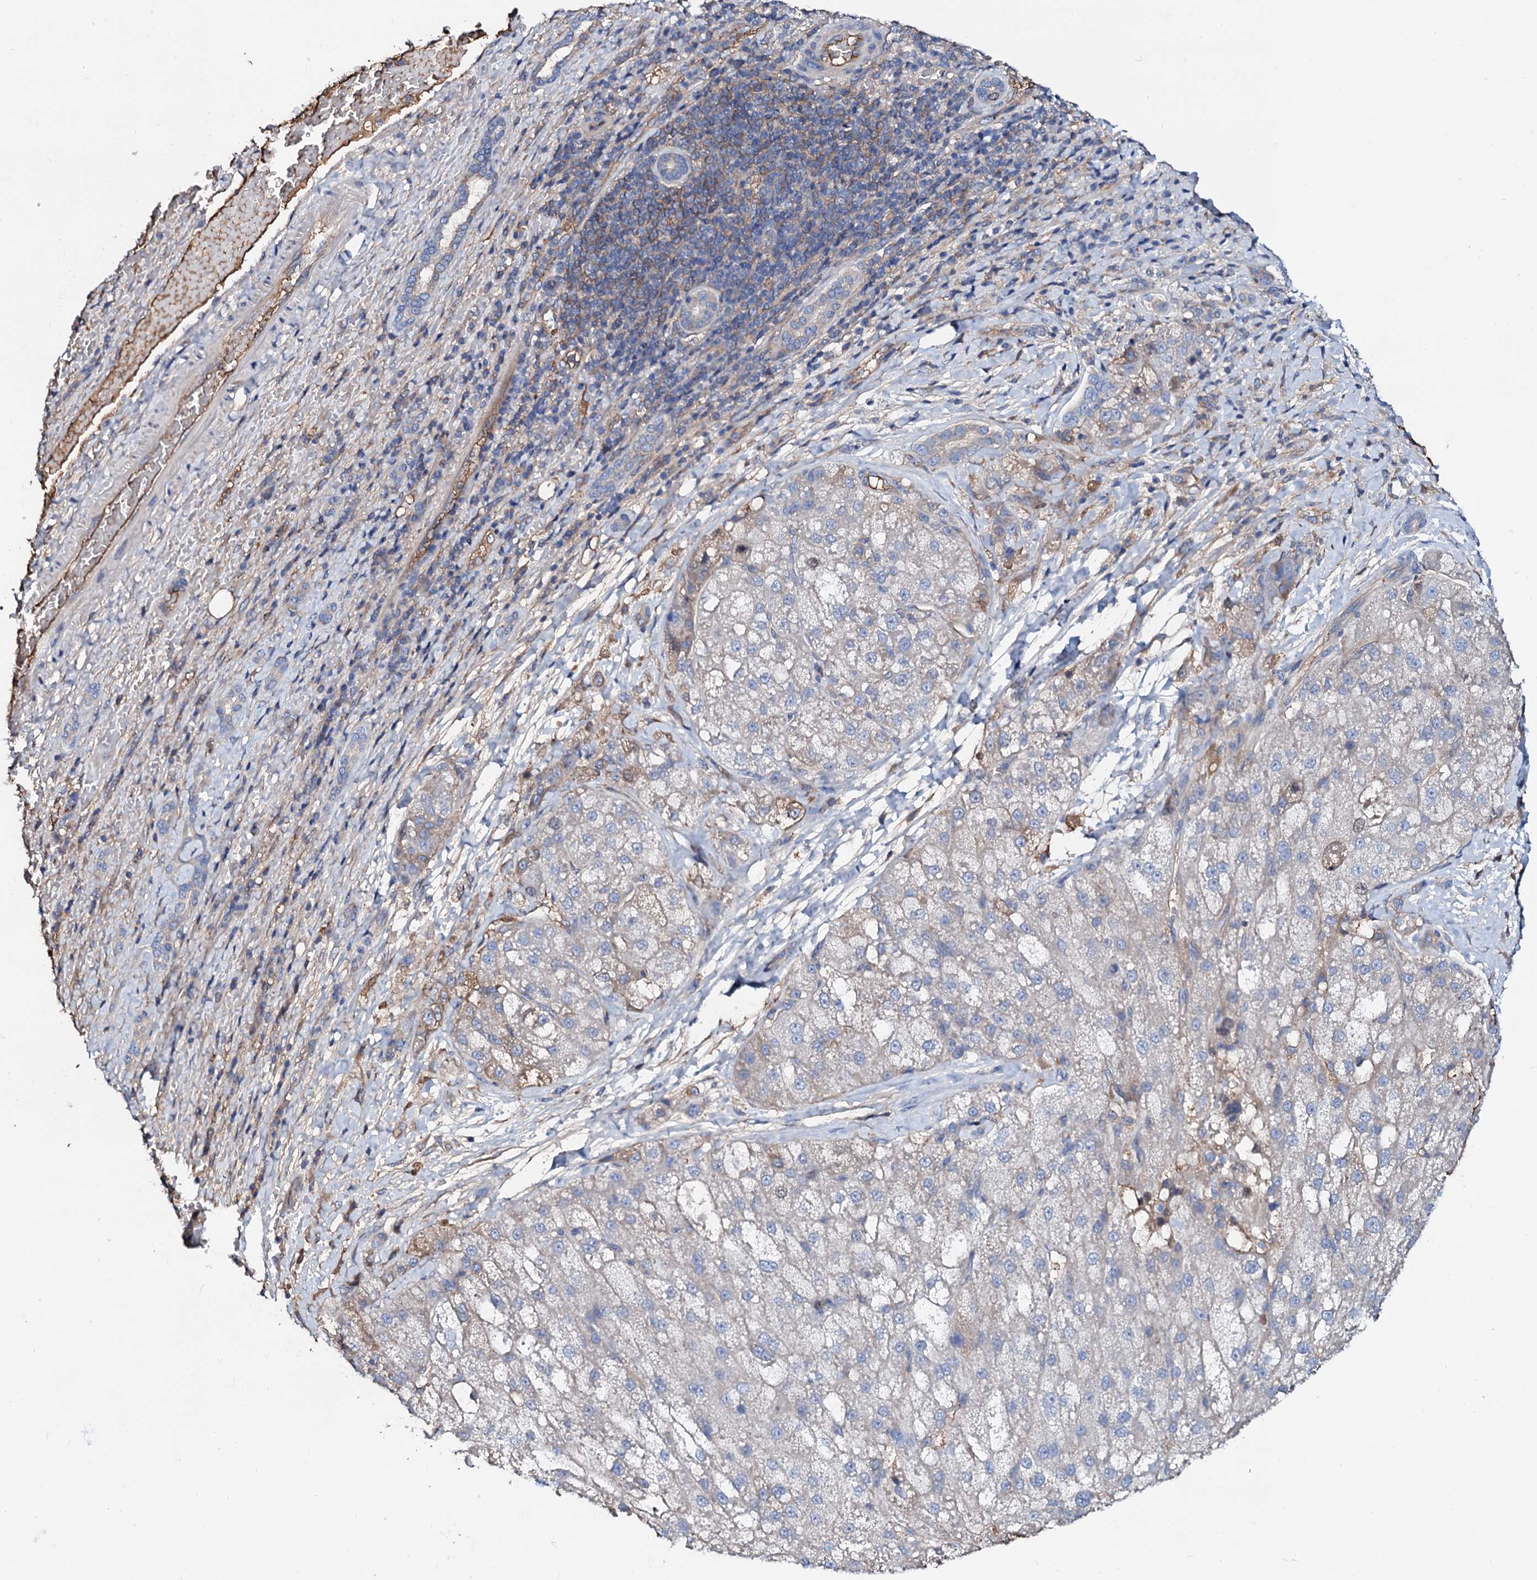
{"staining": {"intensity": "negative", "quantity": "none", "location": "none"}, "tissue": "liver cancer", "cell_type": "Tumor cells", "image_type": "cancer", "snomed": [{"axis": "morphology", "description": "Normal tissue, NOS"}, {"axis": "morphology", "description": "Carcinoma, Hepatocellular, NOS"}, {"axis": "topography", "description": "Liver"}], "caption": "The micrograph displays no significant staining in tumor cells of liver cancer.", "gene": "CSKMT", "patient": {"sex": "male", "age": 57}}